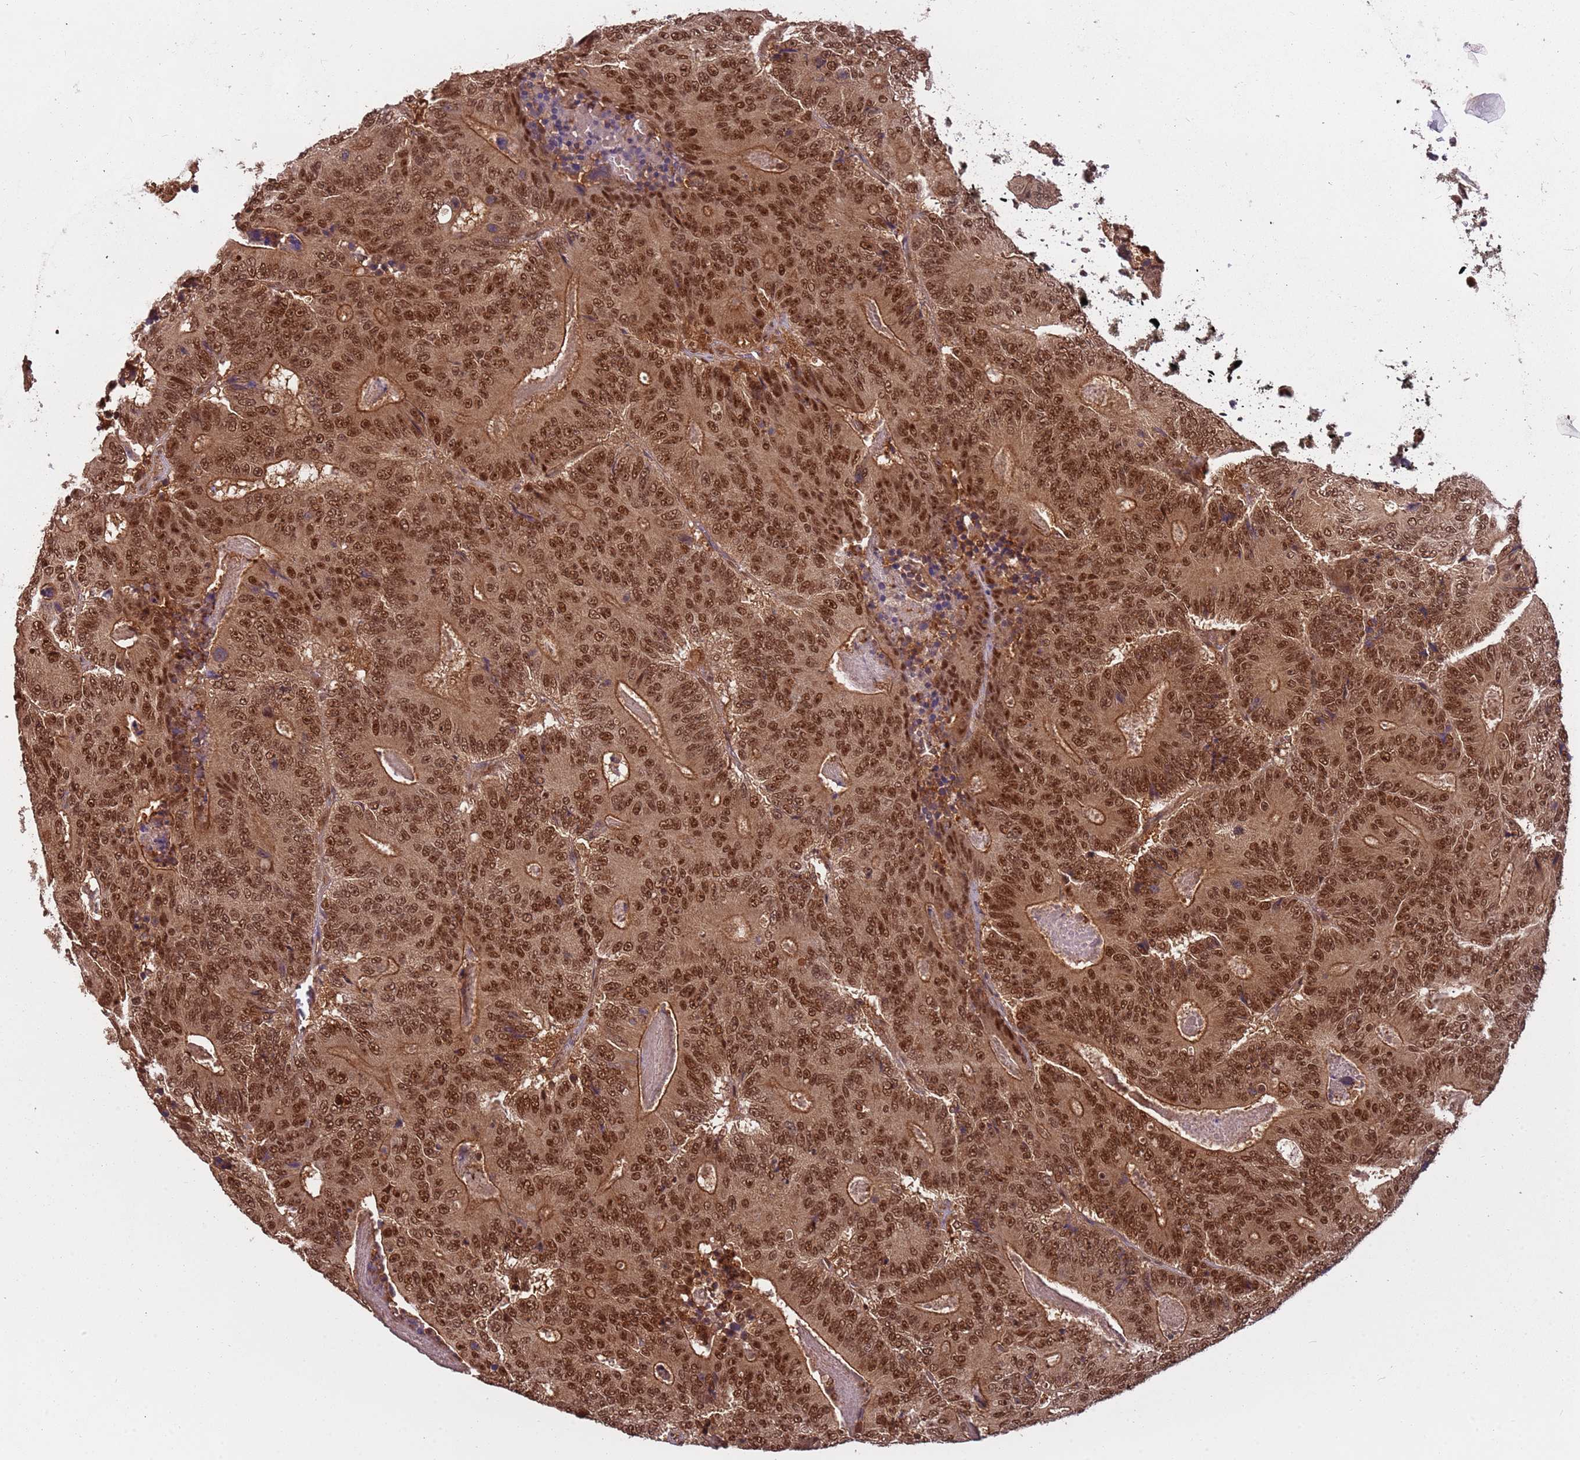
{"staining": {"intensity": "strong", "quantity": ">75%", "location": "cytoplasmic/membranous,nuclear"}, "tissue": "colorectal cancer", "cell_type": "Tumor cells", "image_type": "cancer", "snomed": [{"axis": "morphology", "description": "Adenocarcinoma, NOS"}, {"axis": "topography", "description": "Colon"}], "caption": "An immunohistochemistry photomicrograph of neoplastic tissue is shown. Protein staining in brown highlights strong cytoplasmic/membranous and nuclear positivity in adenocarcinoma (colorectal) within tumor cells.", "gene": "PGLS", "patient": {"sex": "male", "age": 83}}